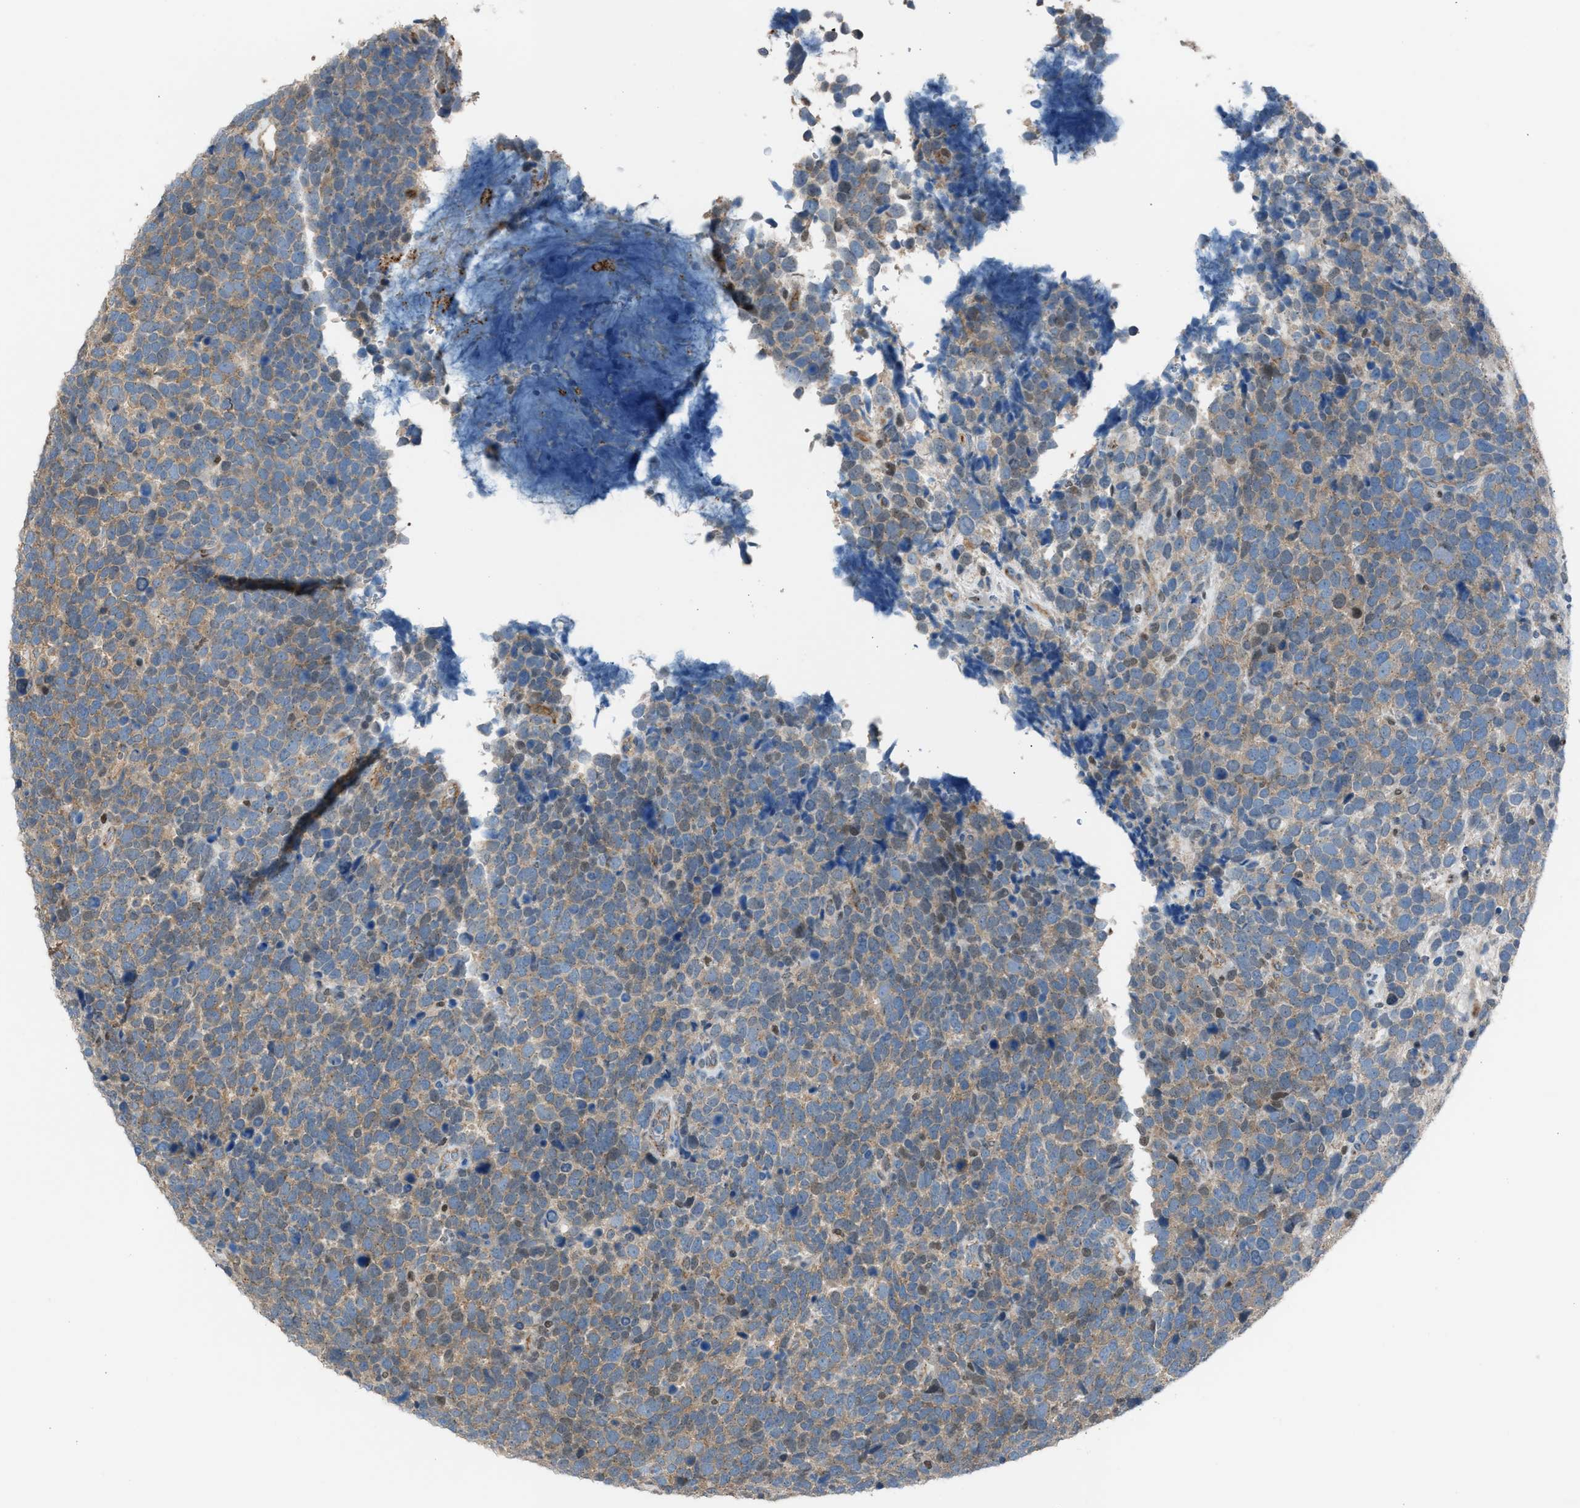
{"staining": {"intensity": "weak", "quantity": ">75%", "location": "cytoplasmic/membranous"}, "tissue": "urothelial cancer", "cell_type": "Tumor cells", "image_type": "cancer", "snomed": [{"axis": "morphology", "description": "Urothelial carcinoma, High grade"}, {"axis": "topography", "description": "Urinary bladder"}], "caption": "Human high-grade urothelial carcinoma stained with a brown dye shows weak cytoplasmic/membranous positive positivity in about >75% of tumor cells.", "gene": "CRTC1", "patient": {"sex": "female", "age": 82}}